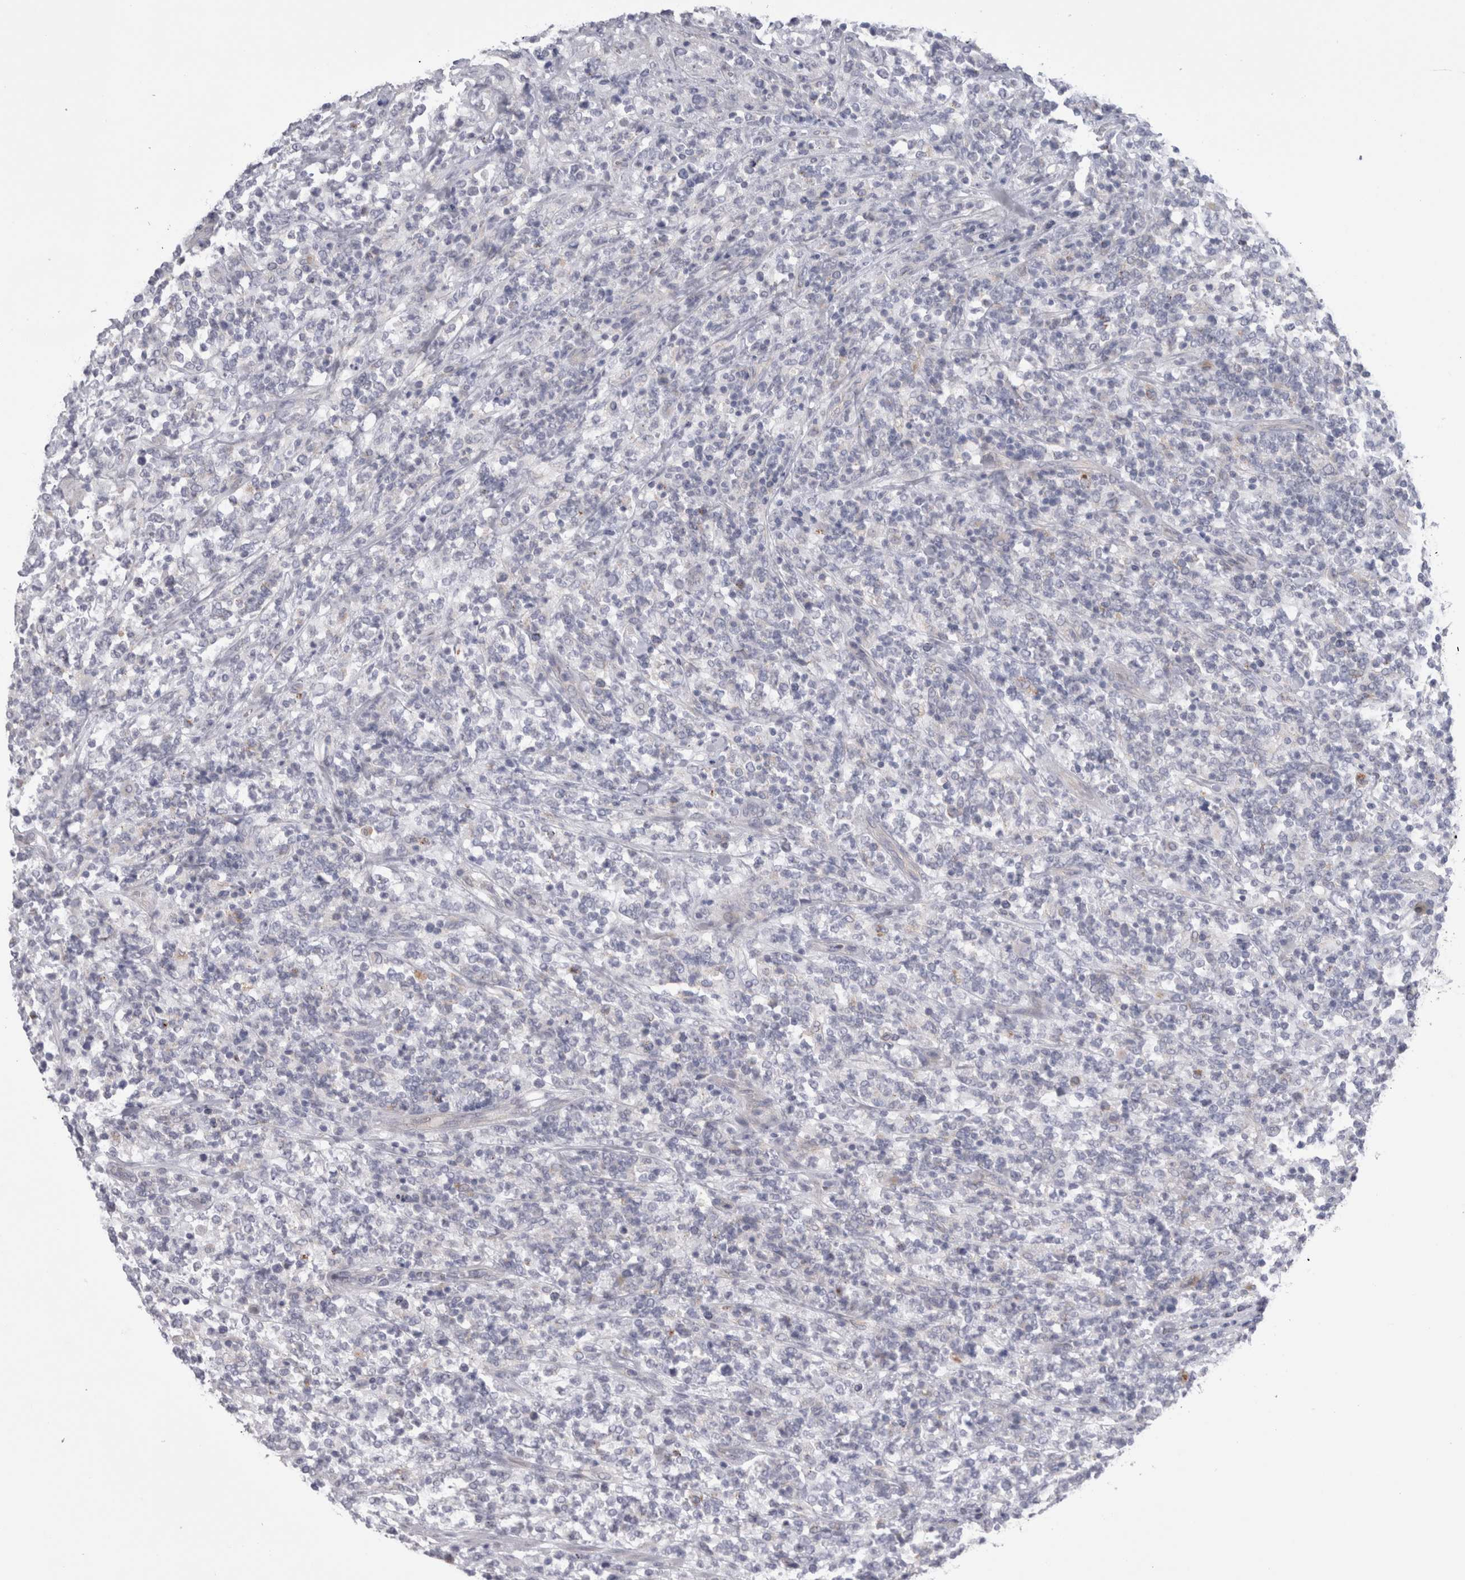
{"staining": {"intensity": "negative", "quantity": "none", "location": "none"}, "tissue": "lymphoma", "cell_type": "Tumor cells", "image_type": "cancer", "snomed": [{"axis": "morphology", "description": "Malignant lymphoma, non-Hodgkin's type, High grade"}, {"axis": "topography", "description": "Soft tissue"}], "caption": "This is an immunohistochemistry histopathology image of human lymphoma. There is no staining in tumor cells.", "gene": "EPDR1", "patient": {"sex": "male", "age": 18}}